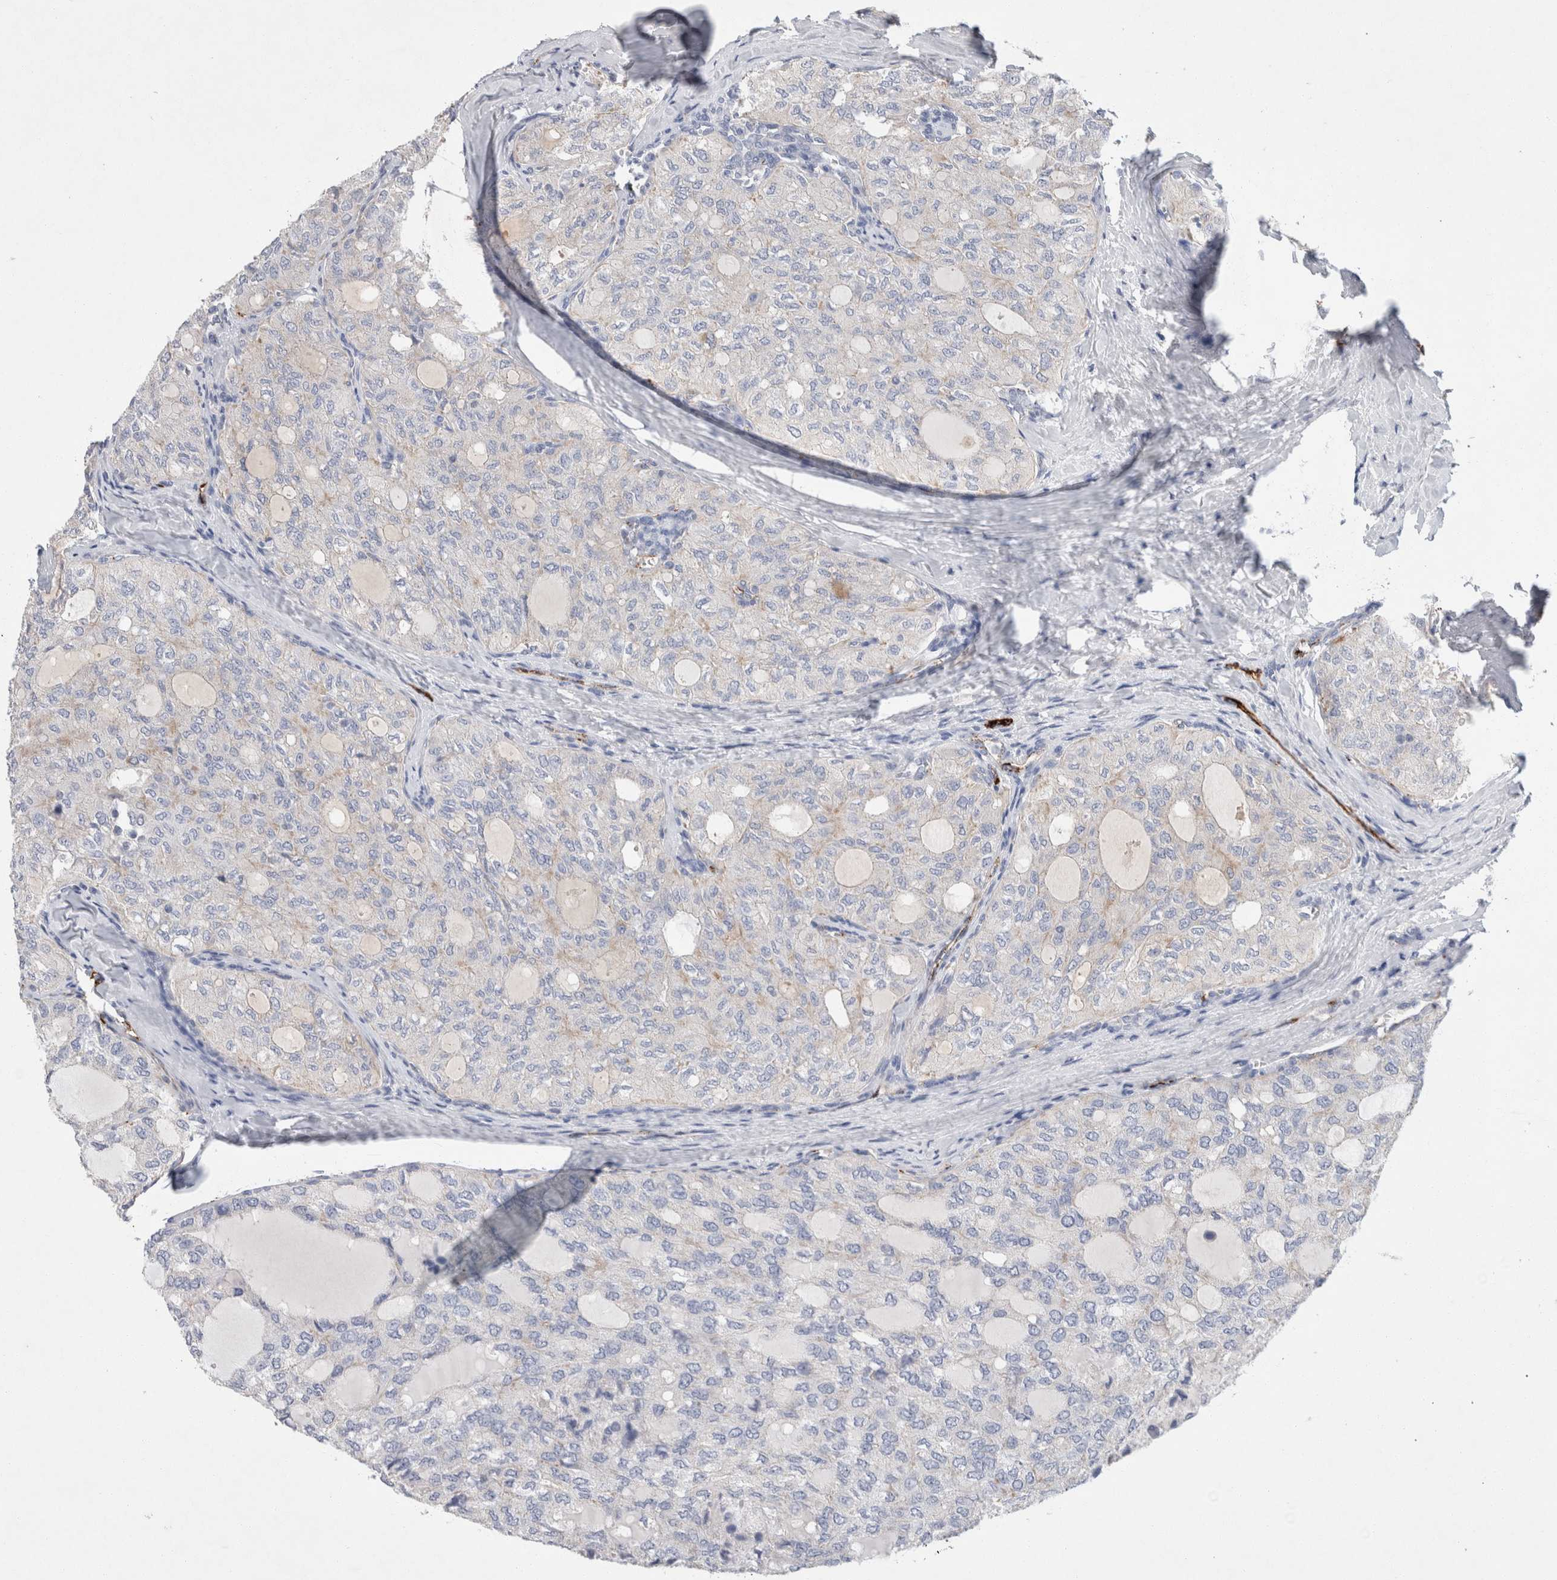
{"staining": {"intensity": "negative", "quantity": "none", "location": "none"}, "tissue": "thyroid cancer", "cell_type": "Tumor cells", "image_type": "cancer", "snomed": [{"axis": "morphology", "description": "Follicular adenoma carcinoma, NOS"}, {"axis": "topography", "description": "Thyroid gland"}], "caption": "A photomicrograph of human thyroid cancer is negative for staining in tumor cells. The staining was performed using DAB to visualize the protein expression in brown, while the nuclei were stained in blue with hematoxylin (Magnification: 20x).", "gene": "IARS2", "patient": {"sex": "male", "age": 75}}